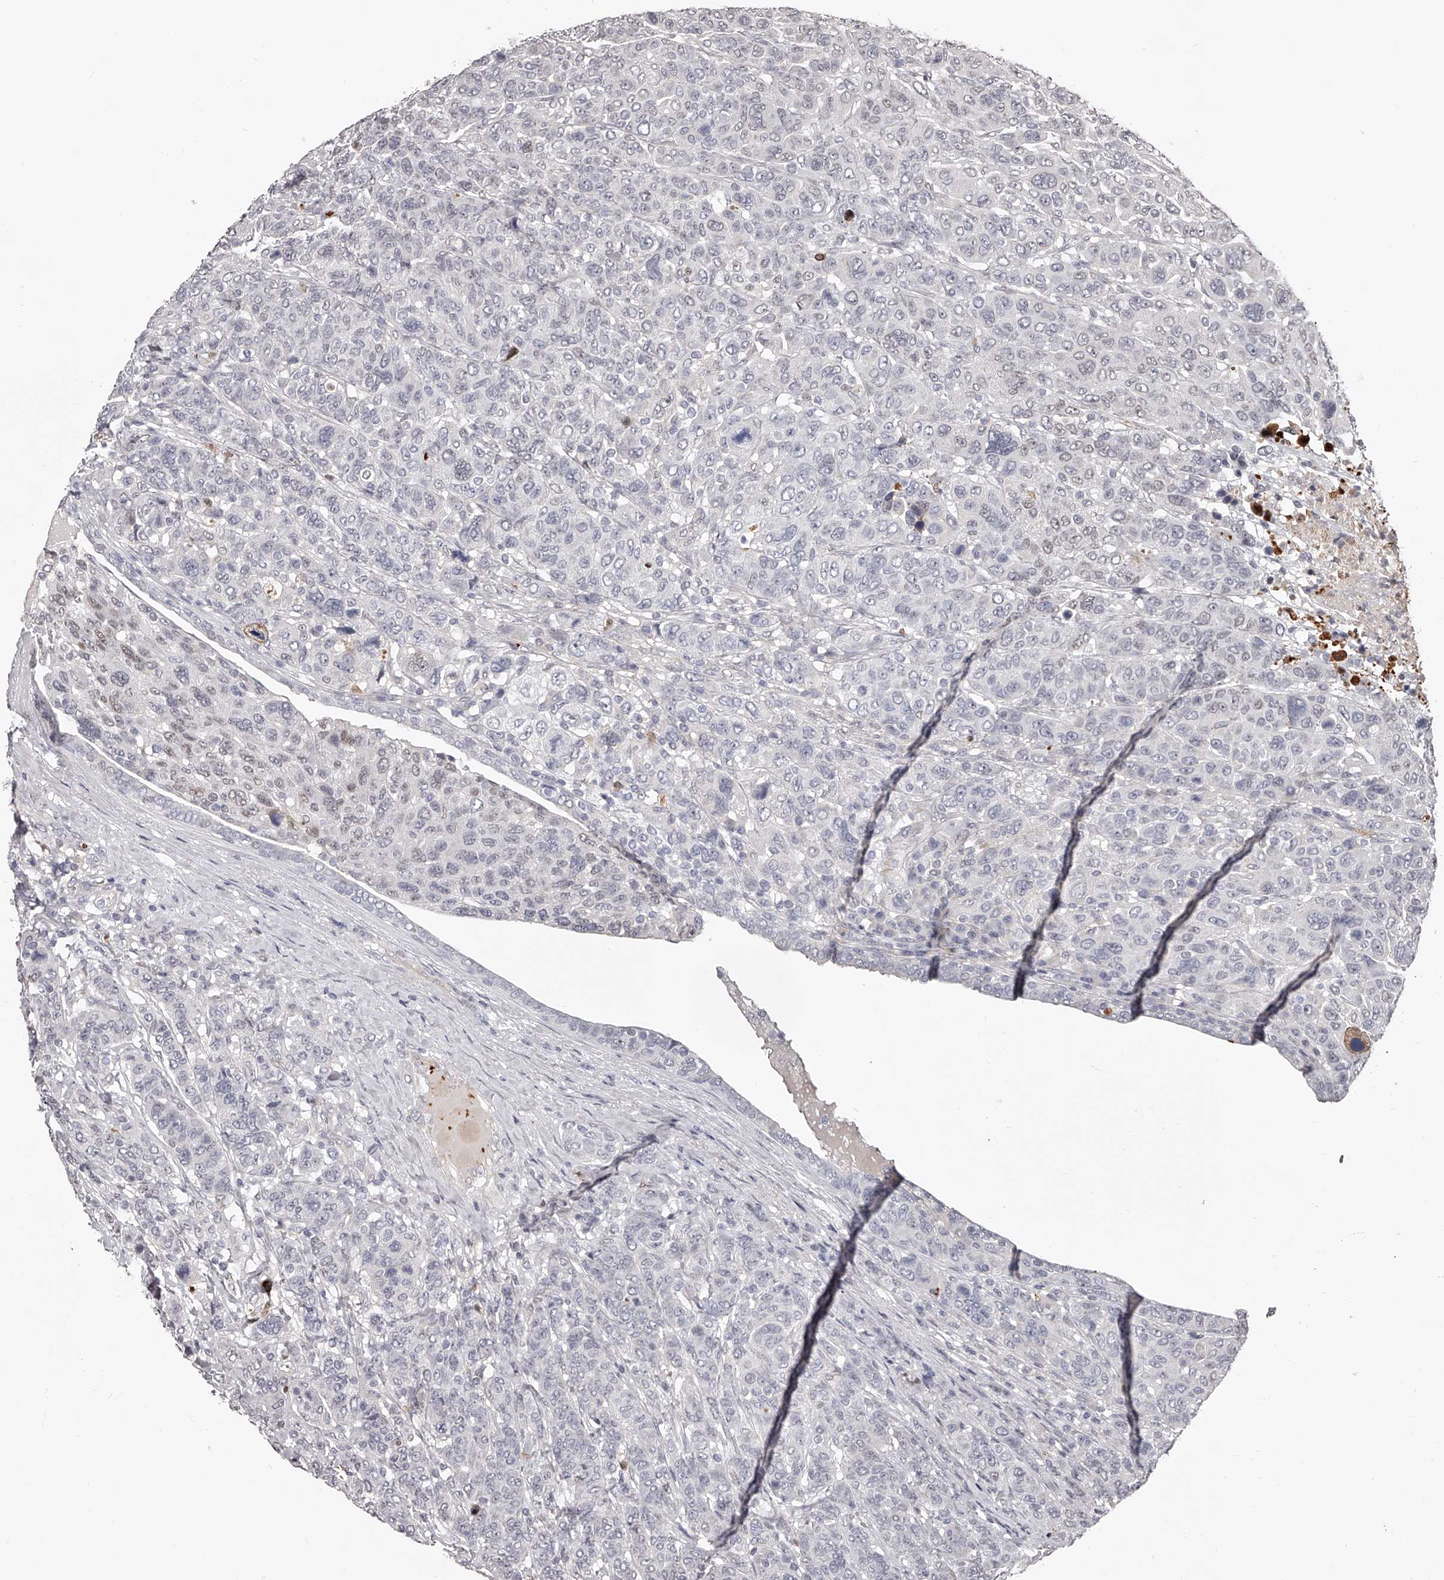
{"staining": {"intensity": "negative", "quantity": "none", "location": "none"}, "tissue": "breast cancer", "cell_type": "Tumor cells", "image_type": "cancer", "snomed": [{"axis": "morphology", "description": "Duct carcinoma"}, {"axis": "topography", "description": "Breast"}], "caption": "An image of human invasive ductal carcinoma (breast) is negative for staining in tumor cells.", "gene": "URGCP", "patient": {"sex": "female", "age": 37}}